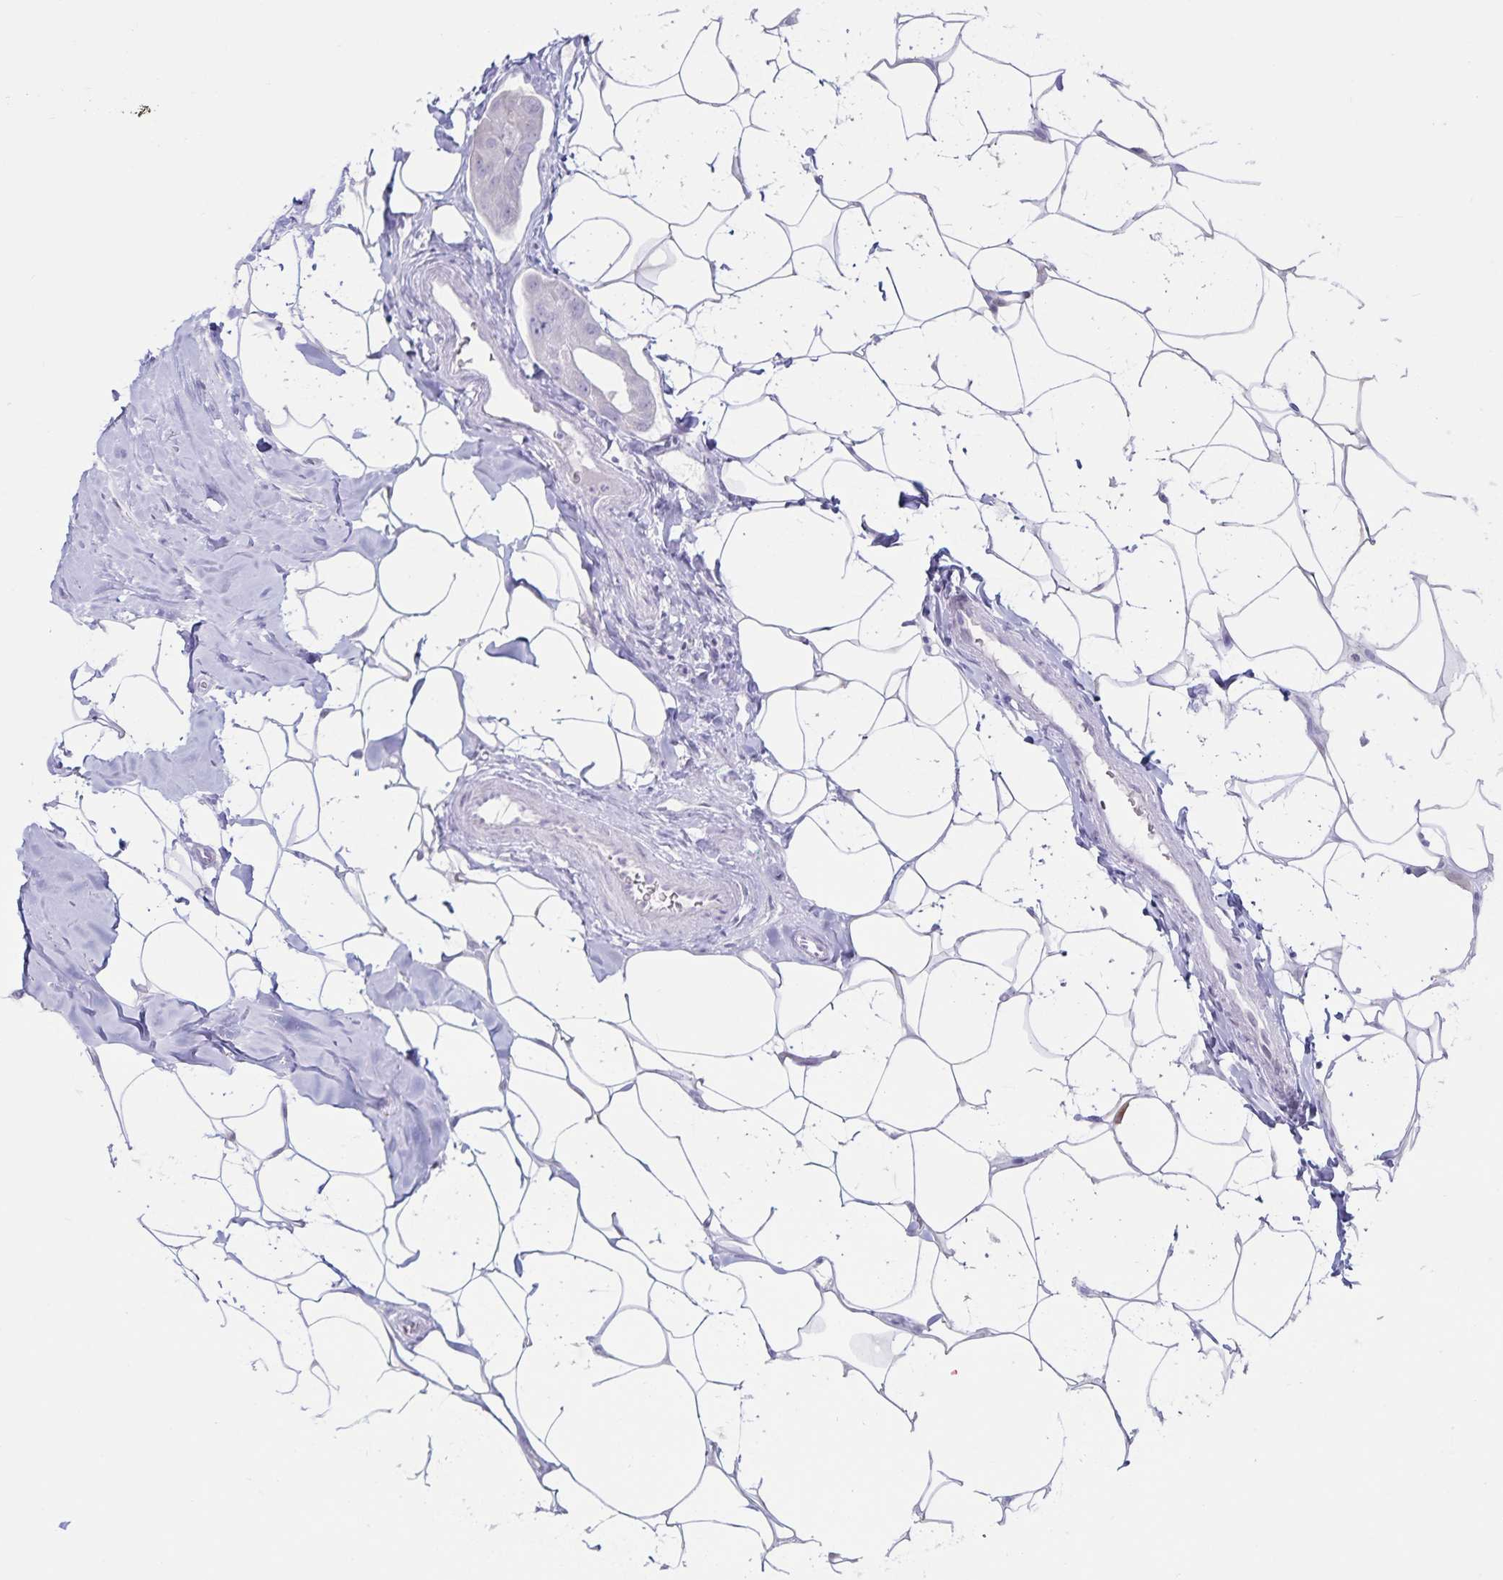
{"staining": {"intensity": "negative", "quantity": "none", "location": "none"}, "tissue": "breast cancer", "cell_type": "Tumor cells", "image_type": "cancer", "snomed": [{"axis": "morphology", "description": "Duct carcinoma"}, {"axis": "topography", "description": "Breast"}], "caption": "This is an immunohistochemistry photomicrograph of human intraductal carcinoma (breast). There is no expression in tumor cells.", "gene": "GNLY", "patient": {"sex": "female", "age": 43}}